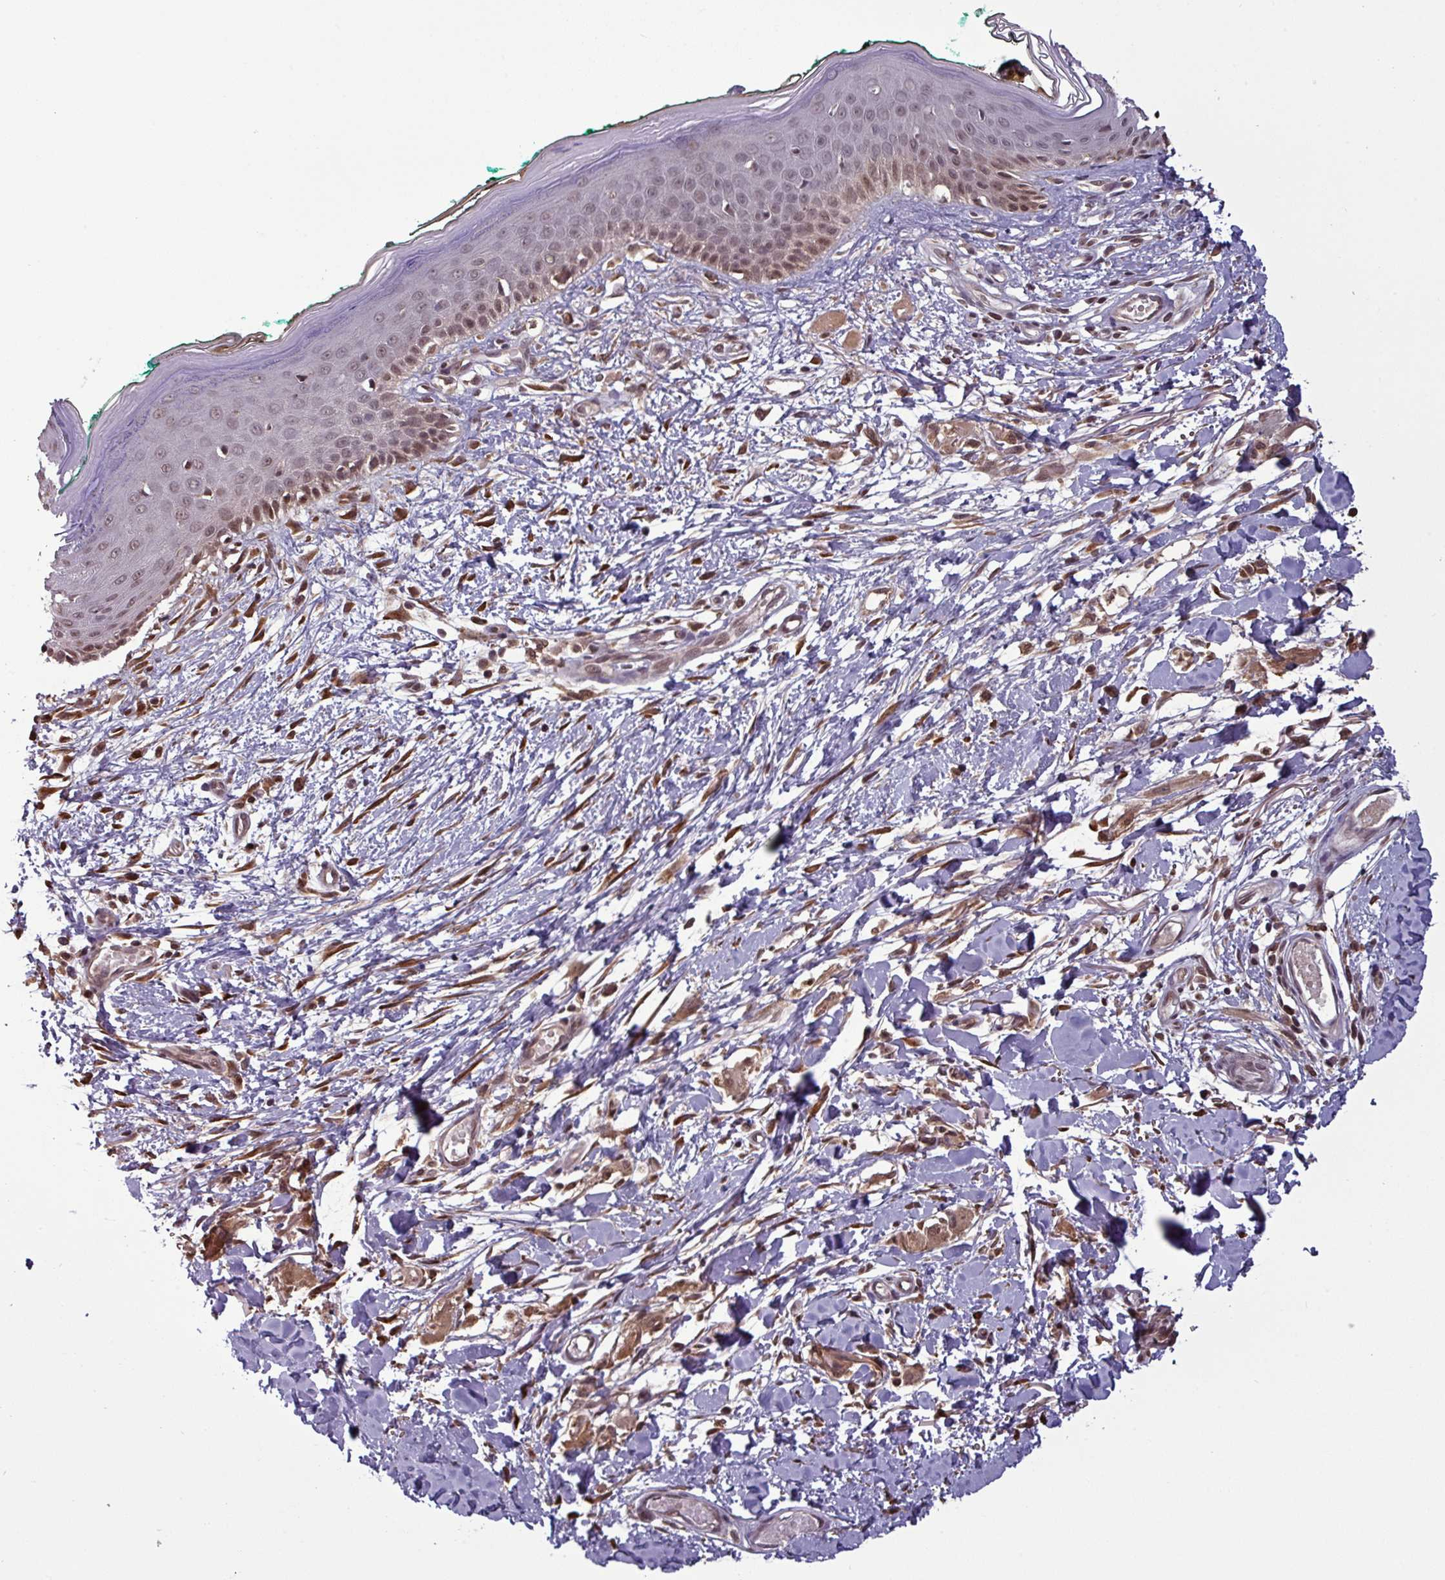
{"staining": {"intensity": "moderate", "quantity": "25%-75%", "location": "nuclear"}, "tissue": "skin", "cell_type": "Fibroblasts", "image_type": "normal", "snomed": [{"axis": "morphology", "description": "Normal tissue, NOS"}, {"axis": "morphology", "description": "Malignant melanoma, NOS"}, {"axis": "topography", "description": "Skin"}], "caption": "A medium amount of moderate nuclear expression is present in about 25%-75% of fibroblasts in unremarkable skin.", "gene": "NOB1", "patient": {"sex": "male", "age": 62}}